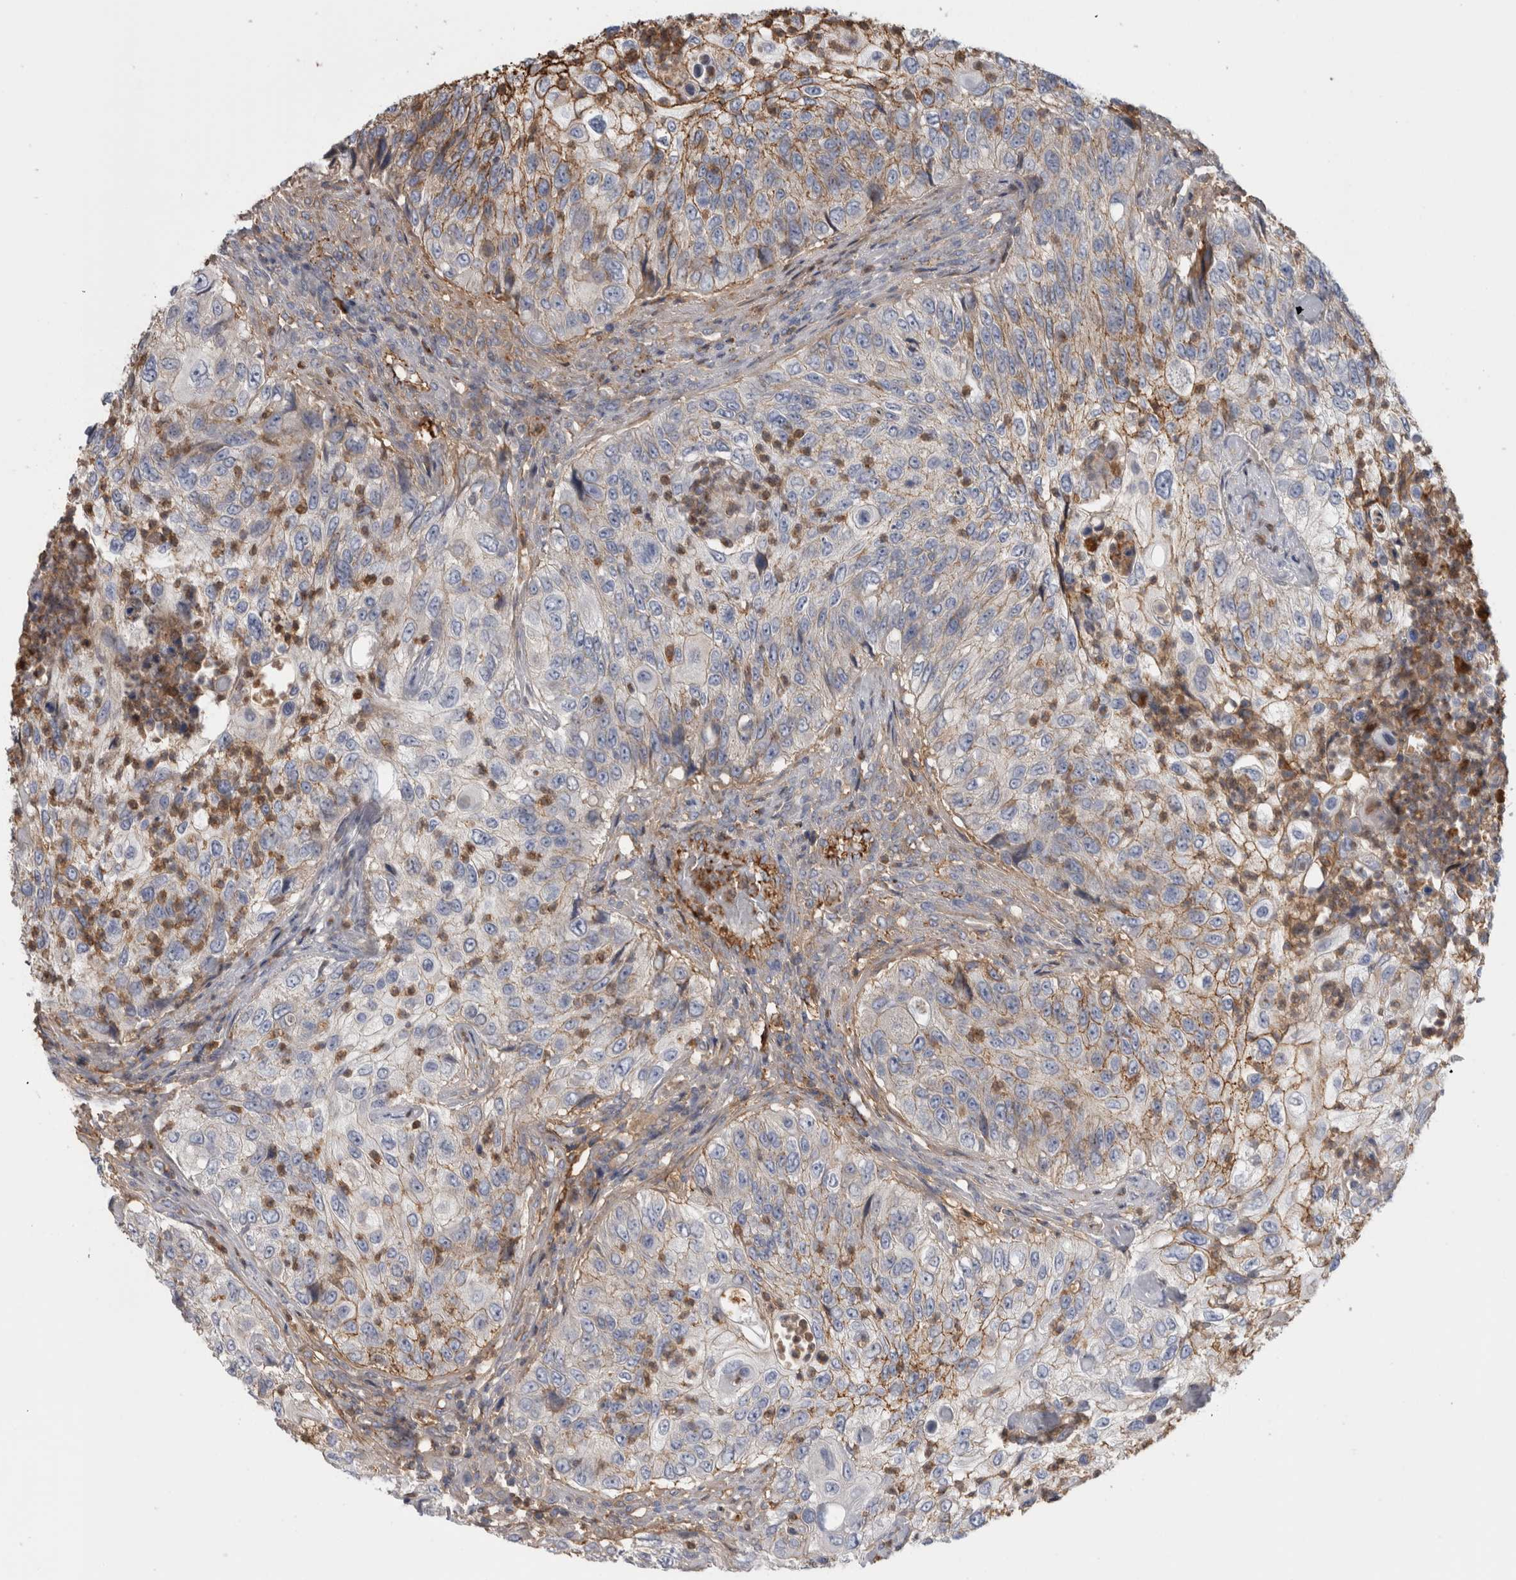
{"staining": {"intensity": "negative", "quantity": "none", "location": "none"}, "tissue": "urothelial cancer", "cell_type": "Tumor cells", "image_type": "cancer", "snomed": [{"axis": "morphology", "description": "Urothelial carcinoma, High grade"}, {"axis": "topography", "description": "Urinary bladder"}], "caption": "An immunohistochemistry histopathology image of urothelial cancer is shown. There is no staining in tumor cells of urothelial cancer. Brightfield microscopy of IHC stained with DAB (brown) and hematoxylin (blue), captured at high magnification.", "gene": "TBCE", "patient": {"sex": "female", "age": 60}}